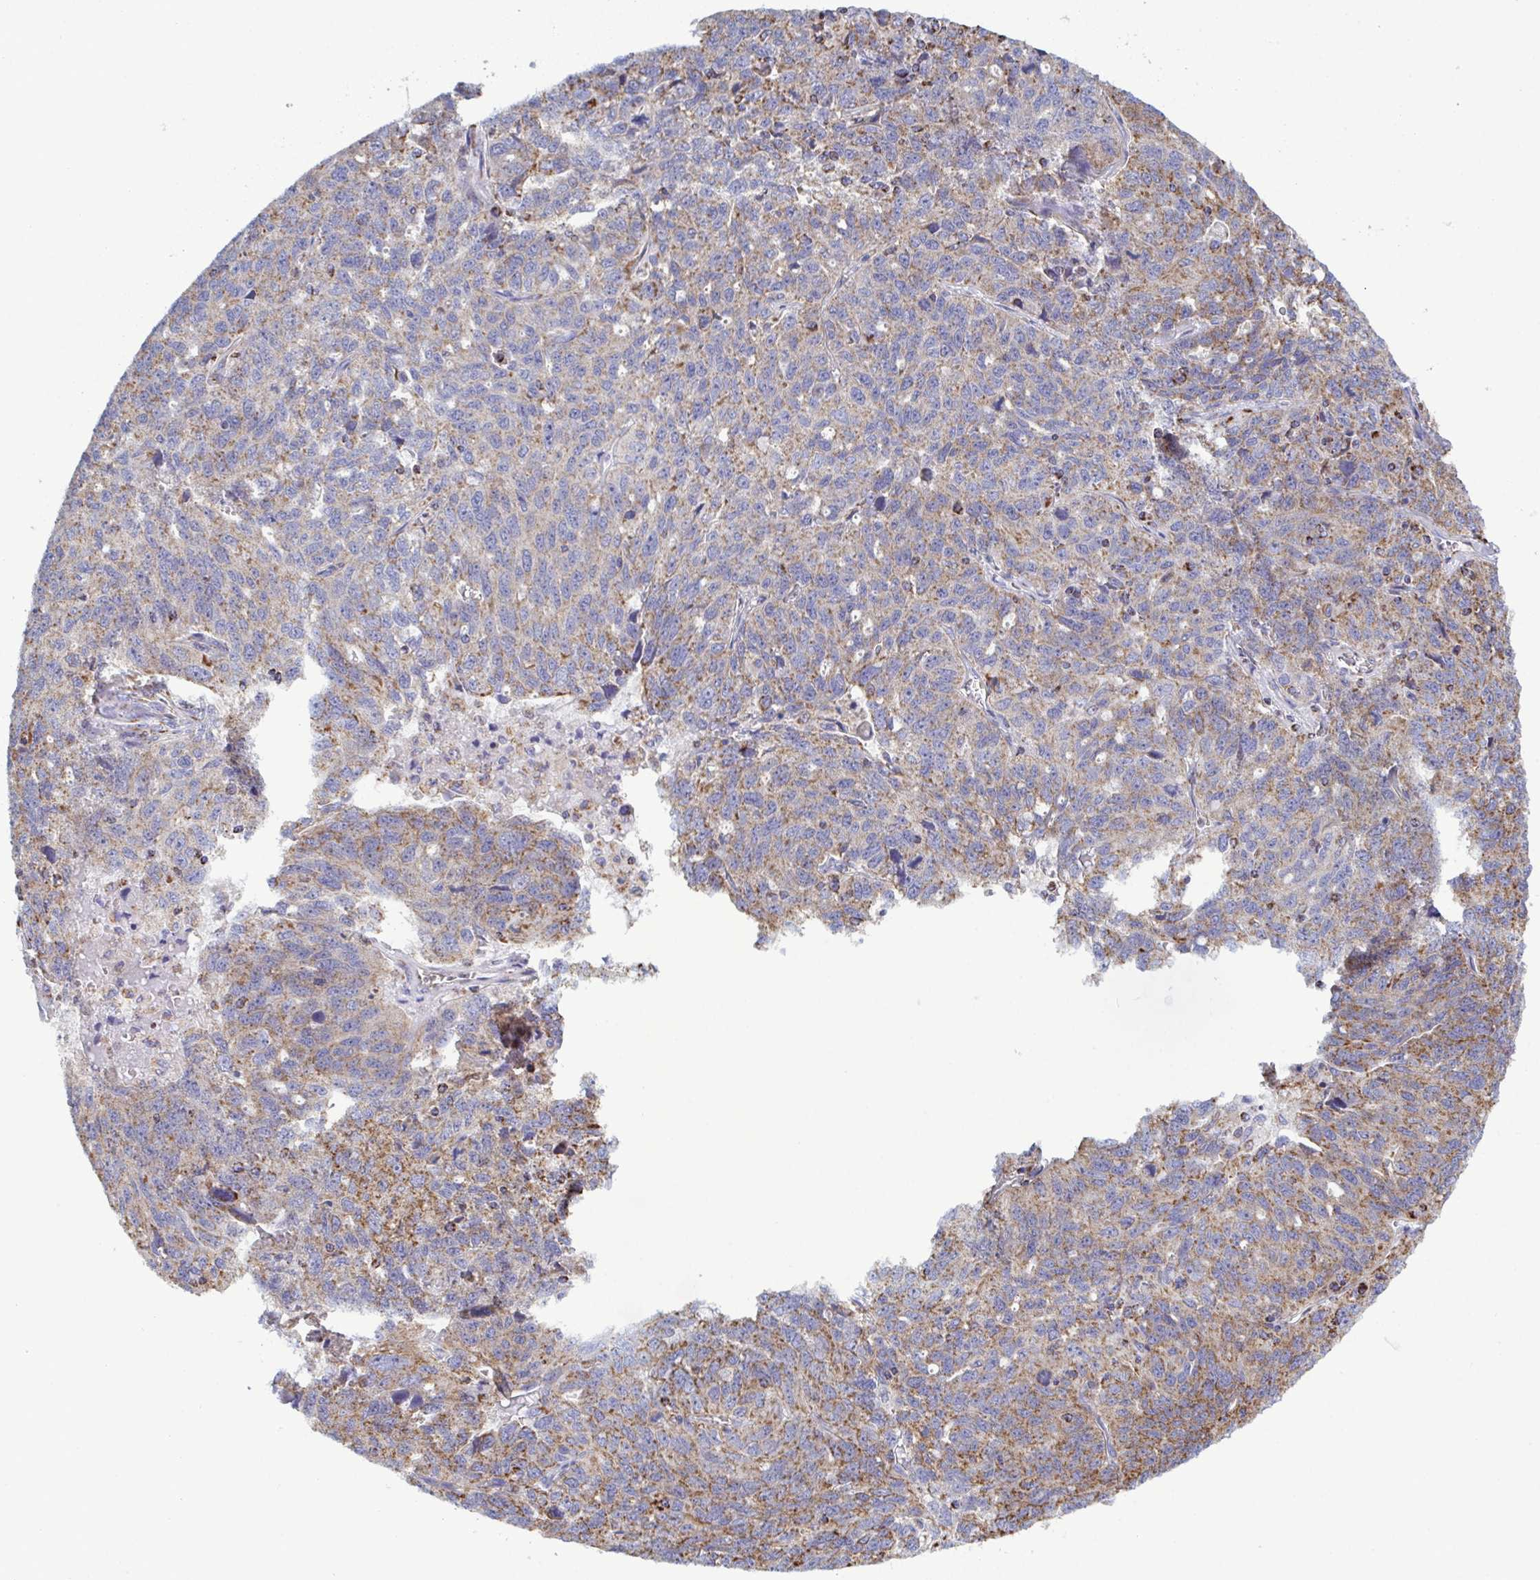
{"staining": {"intensity": "weak", "quantity": "25%-75%", "location": "cytoplasmic/membranous"}, "tissue": "ovarian cancer", "cell_type": "Tumor cells", "image_type": "cancer", "snomed": [{"axis": "morphology", "description": "Cystadenocarcinoma, serous, NOS"}, {"axis": "topography", "description": "Ovary"}], "caption": "A high-resolution photomicrograph shows immunohistochemistry (IHC) staining of ovarian serous cystadenocarcinoma, which demonstrates weak cytoplasmic/membranous positivity in about 25%-75% of tumor cells.", "gene": "CSDE1", "patient": {"sex": "female", "age": 71}}